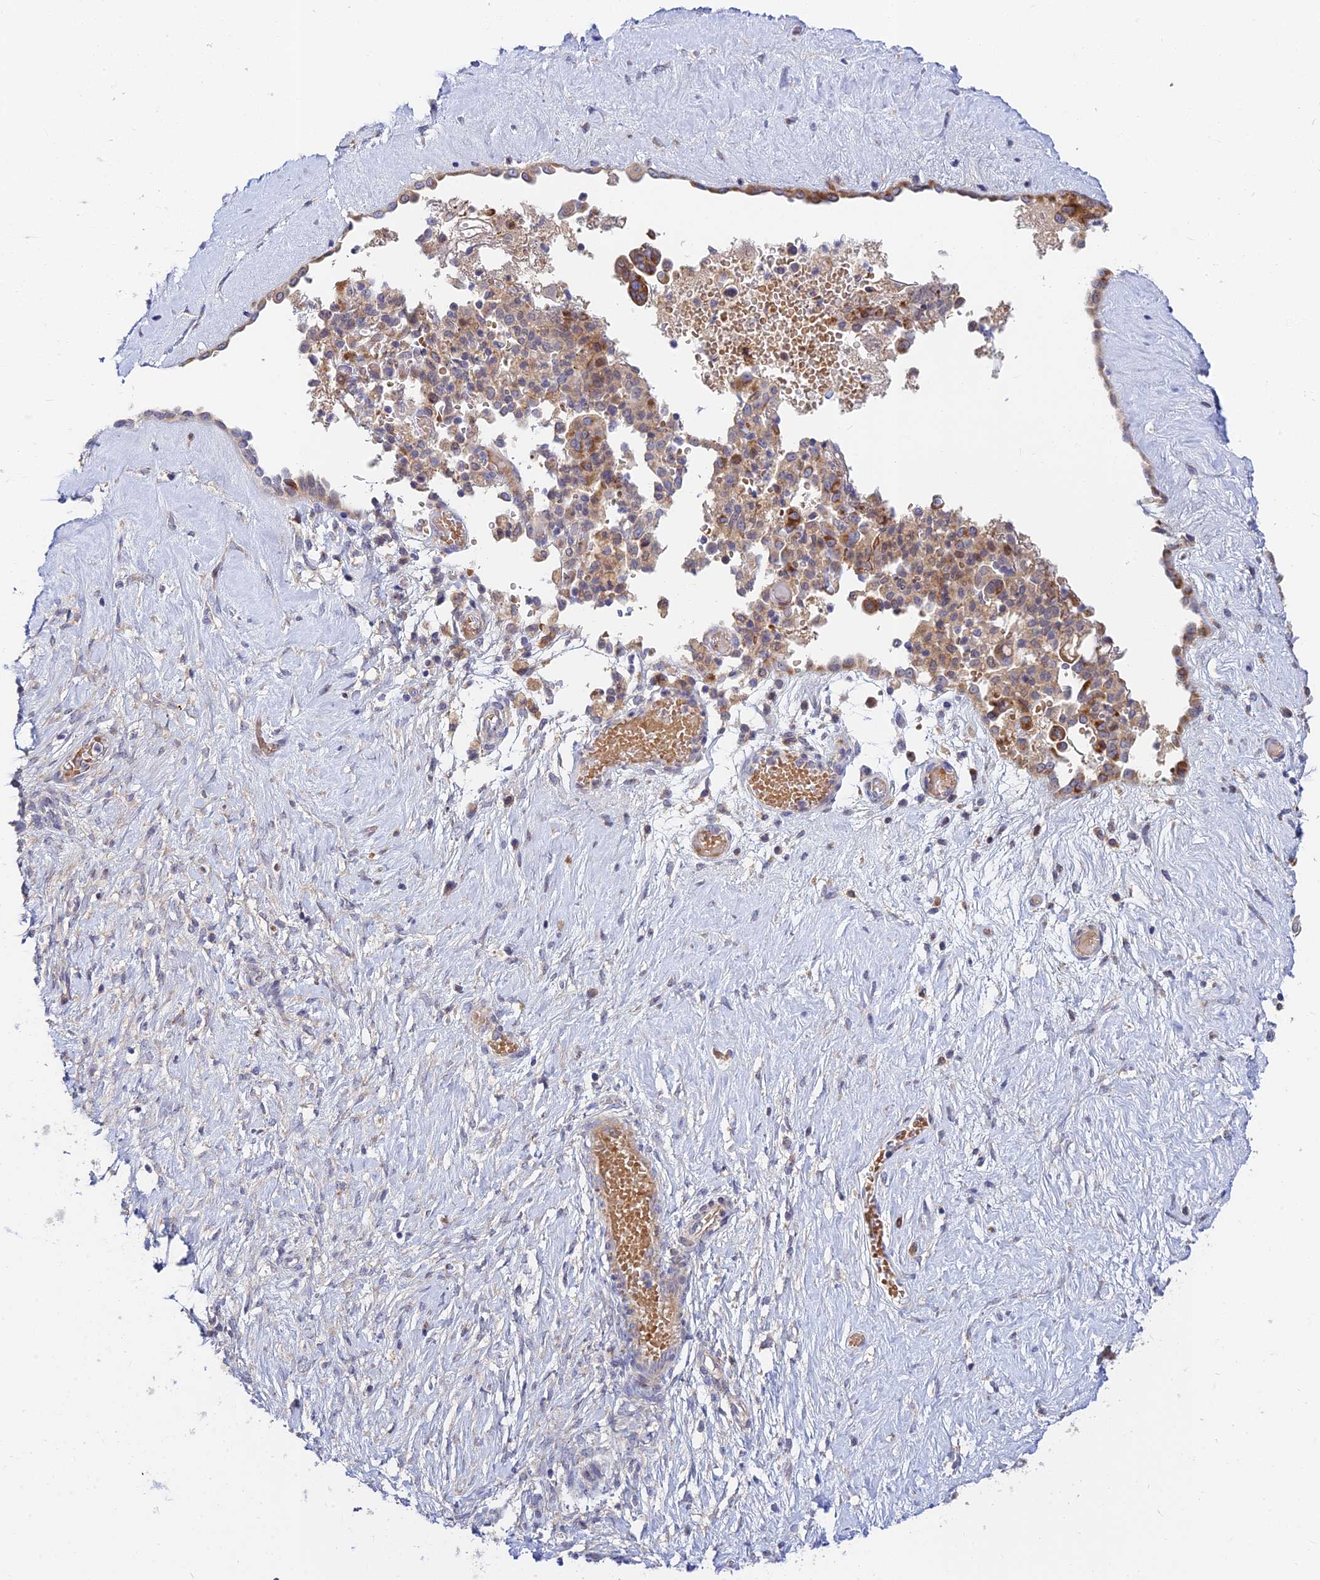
{"staining": {"intensity": "moderate", "quantity": "<25%", "location": "cytoplasmic/membranous"}, "tissue": "ovarian cancer", "cell_type": "Tumor cells", "image_type": "cancer", "snomed": [{"axis": "morphology", "description": "Cystadenocarcinoma, serous, NOS"}, {"axis": "topography", "description": "Ovary"}], "caption": "Immunohistochemical staining of human serous cystadenocarcinoma (ovarian) displays low levels of moderate cytoplasmic/membranous protein expression in about <25% of tumor cells. The staining was performed using DAB (3,3'-diaminobenzidine) to visualize the protein expression in brown, while the nuclei were stained in blue with hematoxylin (Magnification: 20x).", "gene": "FUOM", "patient": {"sex": "female", "age": 56}}